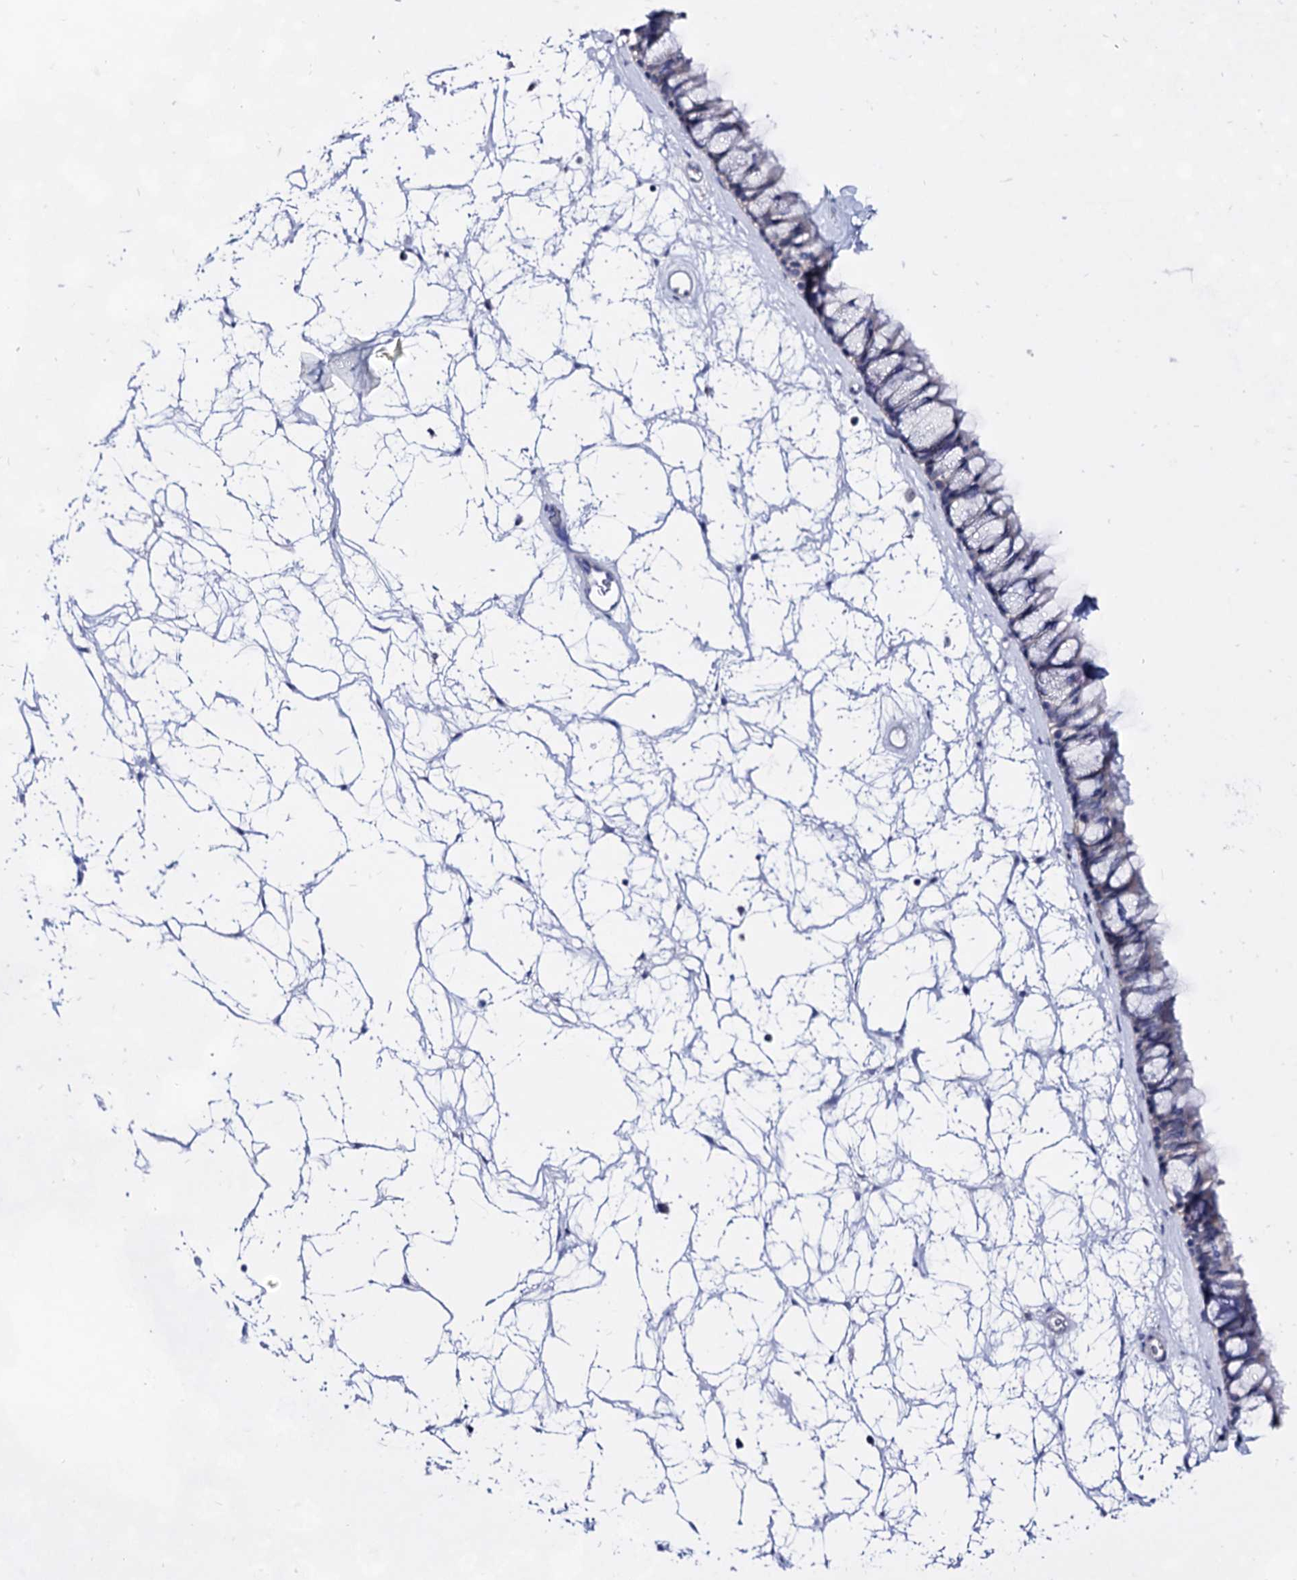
{"staining": {"intensity": "negative", "quantity": "none", "location": "none"}, "tissue": "nasopharynx", "cell_type": "Respiratory epithelial cells", "image_type": "normal", "snomed": [{"axis": "morphology", "description": "Normal tissue, NOS"}, {"axis": "topography", "description": "Nasopharynx"}], "caption": "The image exhibits no significant expression in respiratory epithelial cells of nasopharynx. (Immunohistochemistry, brightfield microscopy, high magnification).", "gene": "PLIN1", "patient": {"sex": "male", "age": 64}}